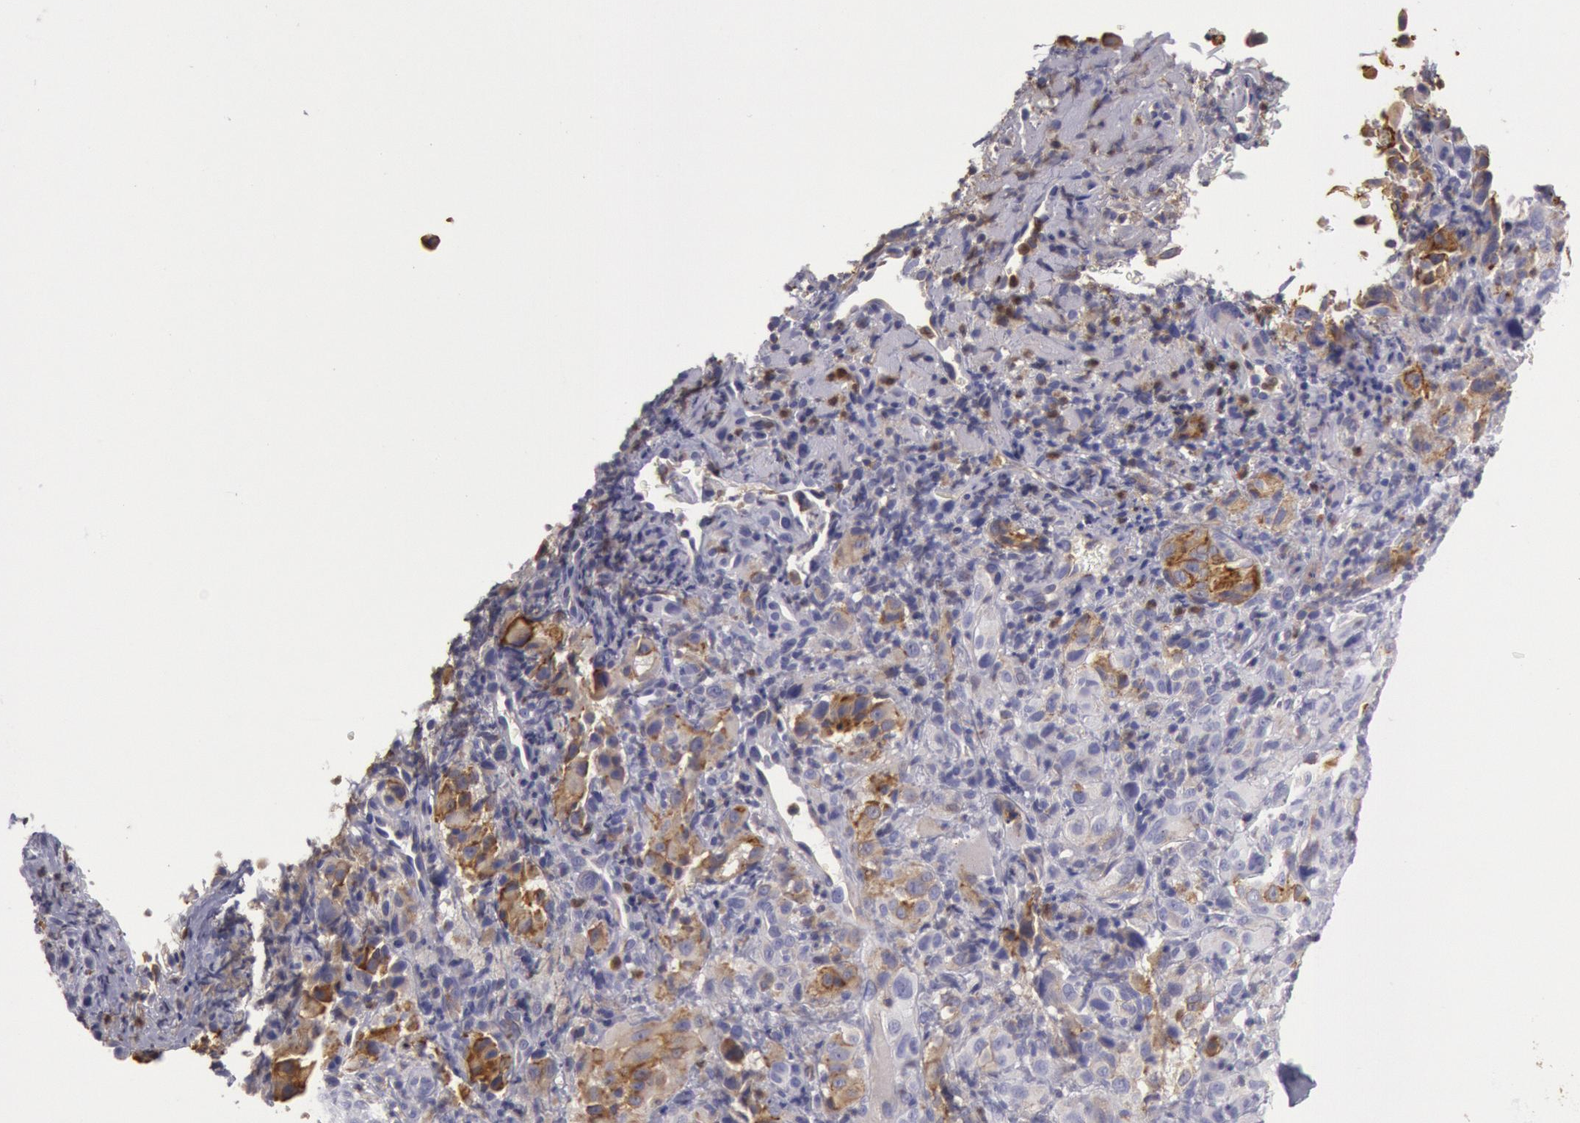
{"staining": {"intensity": "moderate", "quantity": "25%-75%", "location": "cytoplasmic/membranous"}, "tissue": "melanoma", "cell_type": "Tumor cells", "image_type": "cancer", "snomed": [{"axis": "morphology", "description": "Malignant melanoma, NOS"}, {"axis": "topography", "description": "Skin"}], "caption": "Brown immunohistochemical staining in malignant melanoma exhibits moderate cytoplasmic/membranous expression in about 25%-75% of tumor cells. (DAB (3,3'-diaminobenzidine) IHC, brown staining for protein, blue staining for nuclei).", "gene": "RAB27A", "patient": {"sex": "male", "age": 75}}